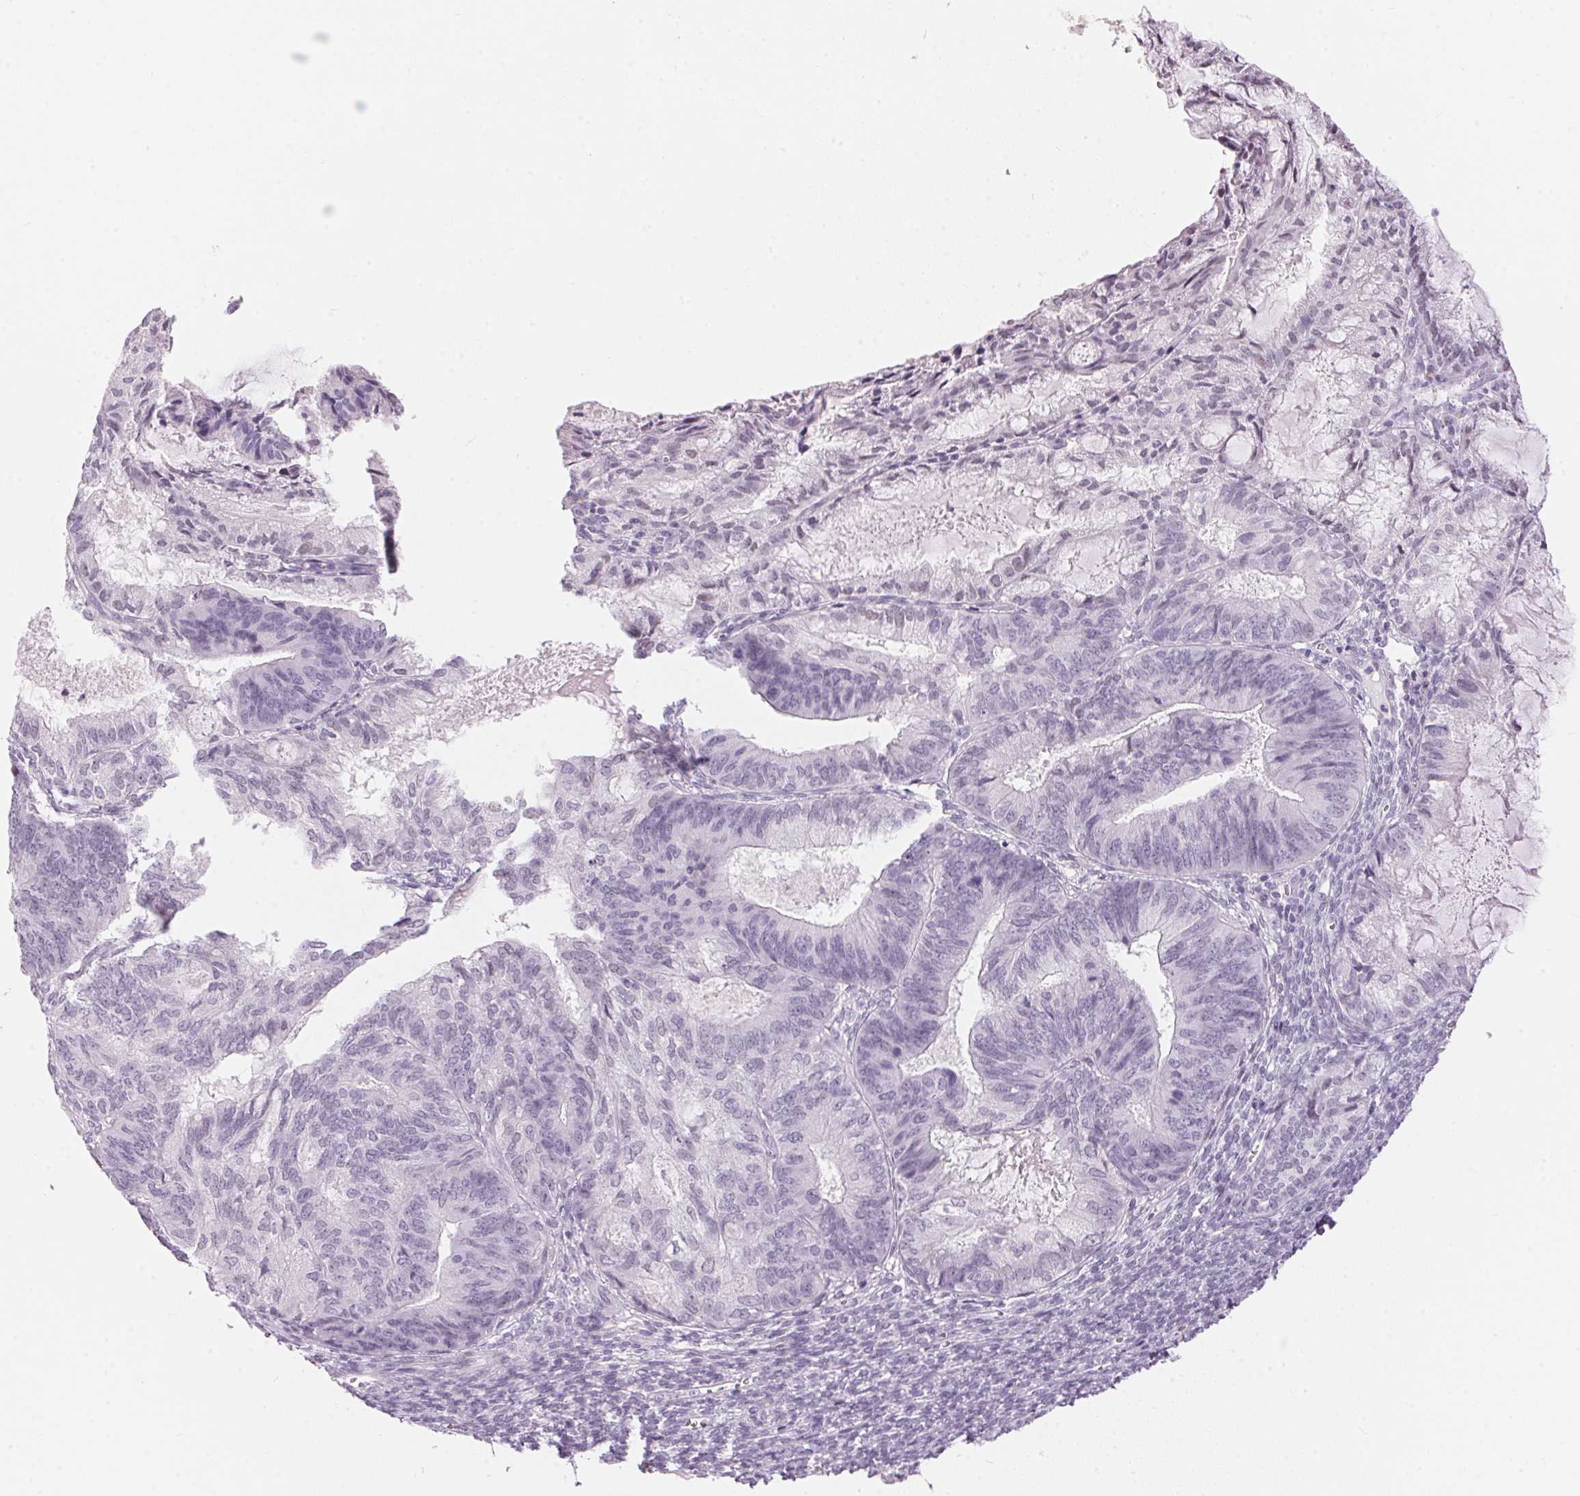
{"staining": {"intensity": "negative", "quantity": "none", "location": "none"}, "tissue": "endometrial cancer", "cell_type": "Tumor cells", "image_type": "cancer", "snomed": [{"axis": "morphology", "description": "Adenocarcinoma, NOS"}, {"axis": "topography", "description": "Endometrium"}], "caption": "DAB immunohistochemical staining of endometrial adenocarcinoma shows no significant expression in tumor cells.", "gene": "CADPS", "patient": {"sex": "female", "age": 86}}